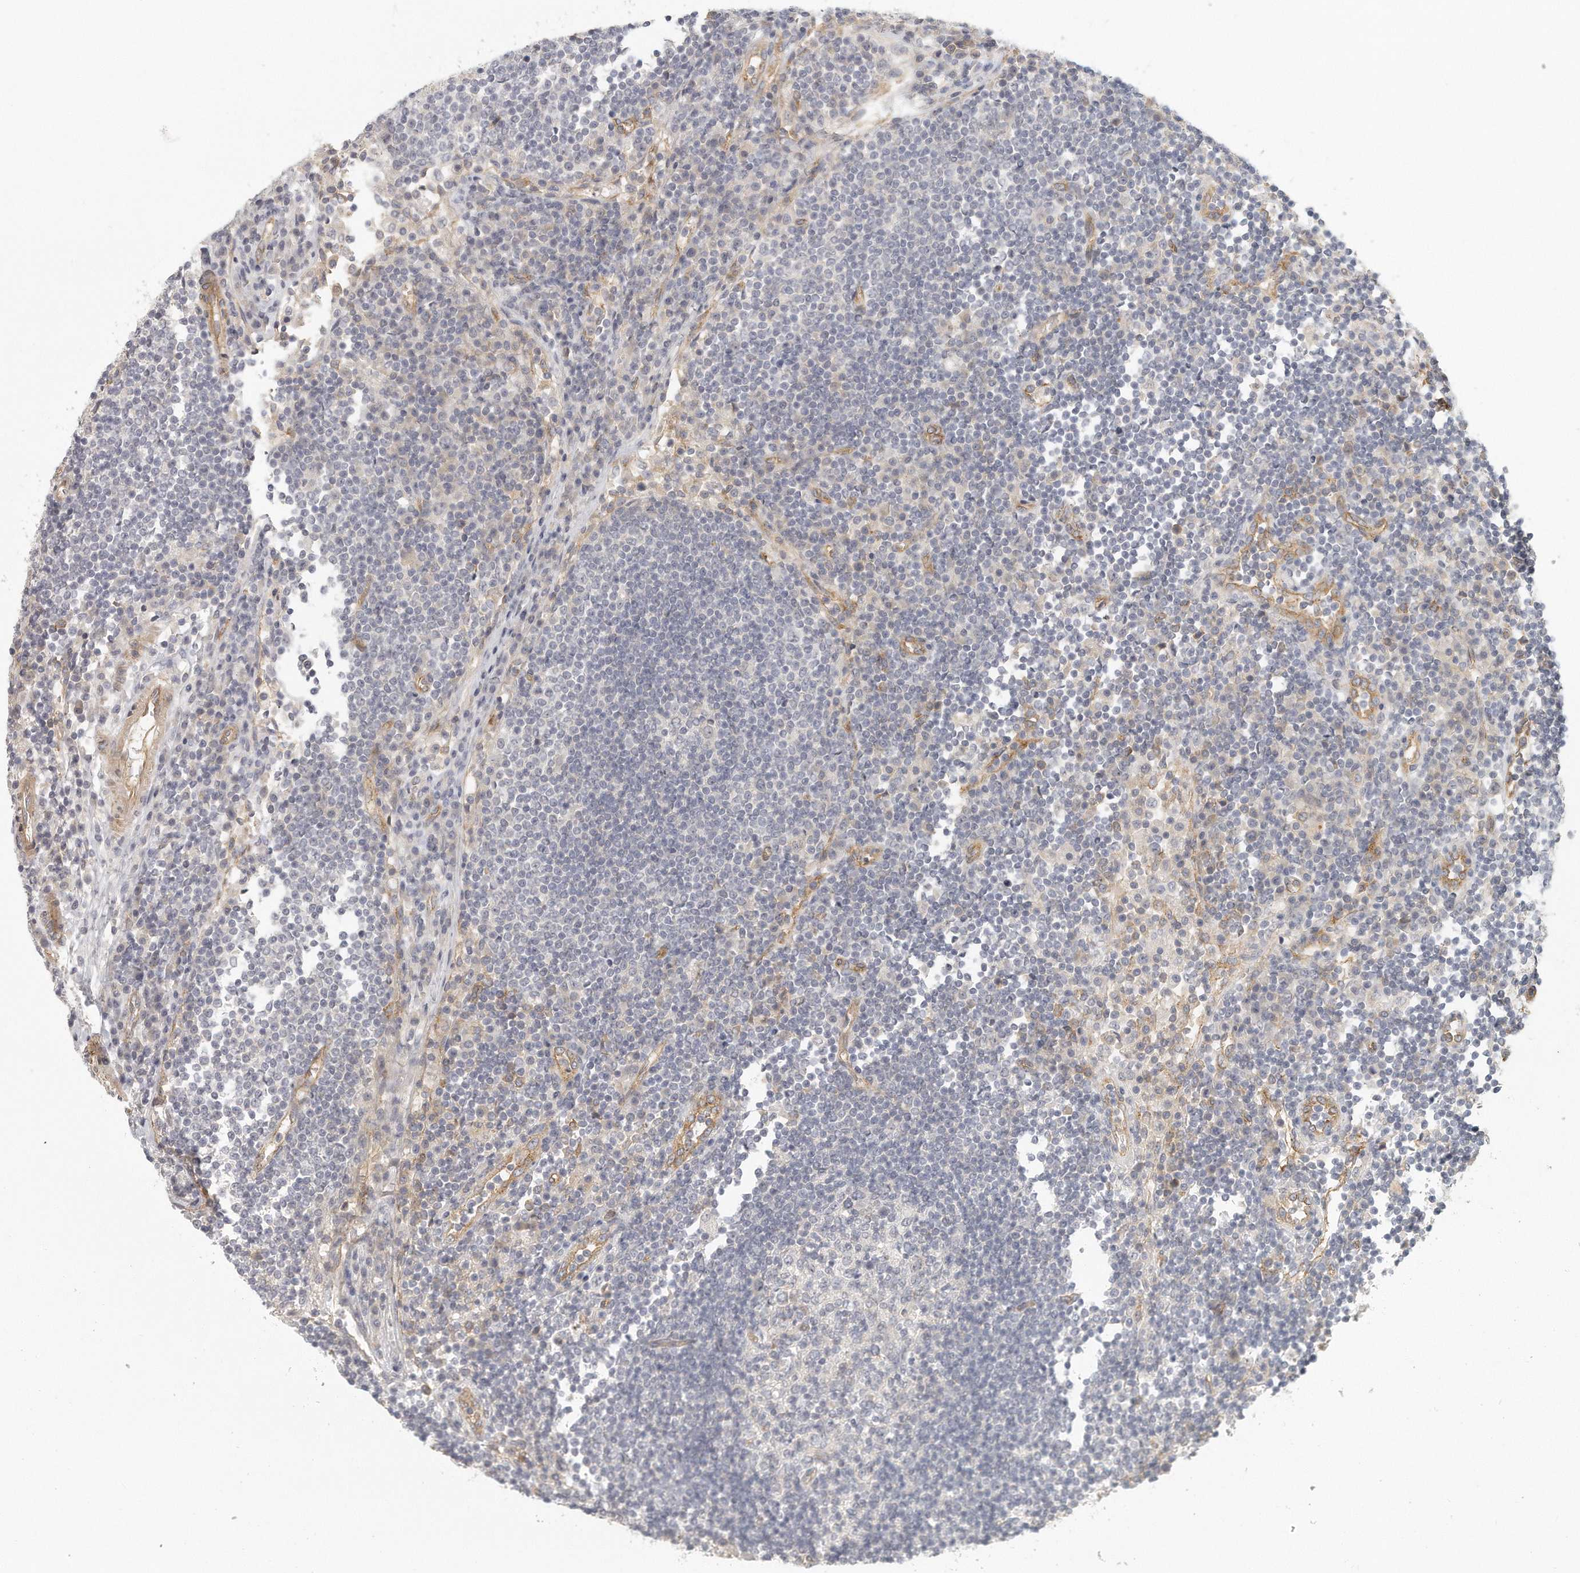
{"staining": {"intensity": "negative", "quantity": "none", "location": "none"}, "tissue": "lymph node", "cell_type": "Germinal center cells", "image_type": "normal", "snomed": [{"axis": "morphology", "description": "Normal tissue, NOS"}, {"axis": "topography", "description": "Lymph node"}], "caption": "IHC of normal lymph node displays no staining in germinal center cells. The staining is performed using DAB brown chromogen with nuclei counter-stained in using hematoxylin.", "gene": "MTERF4", "patient": {"sex": "female", "age": 53}}